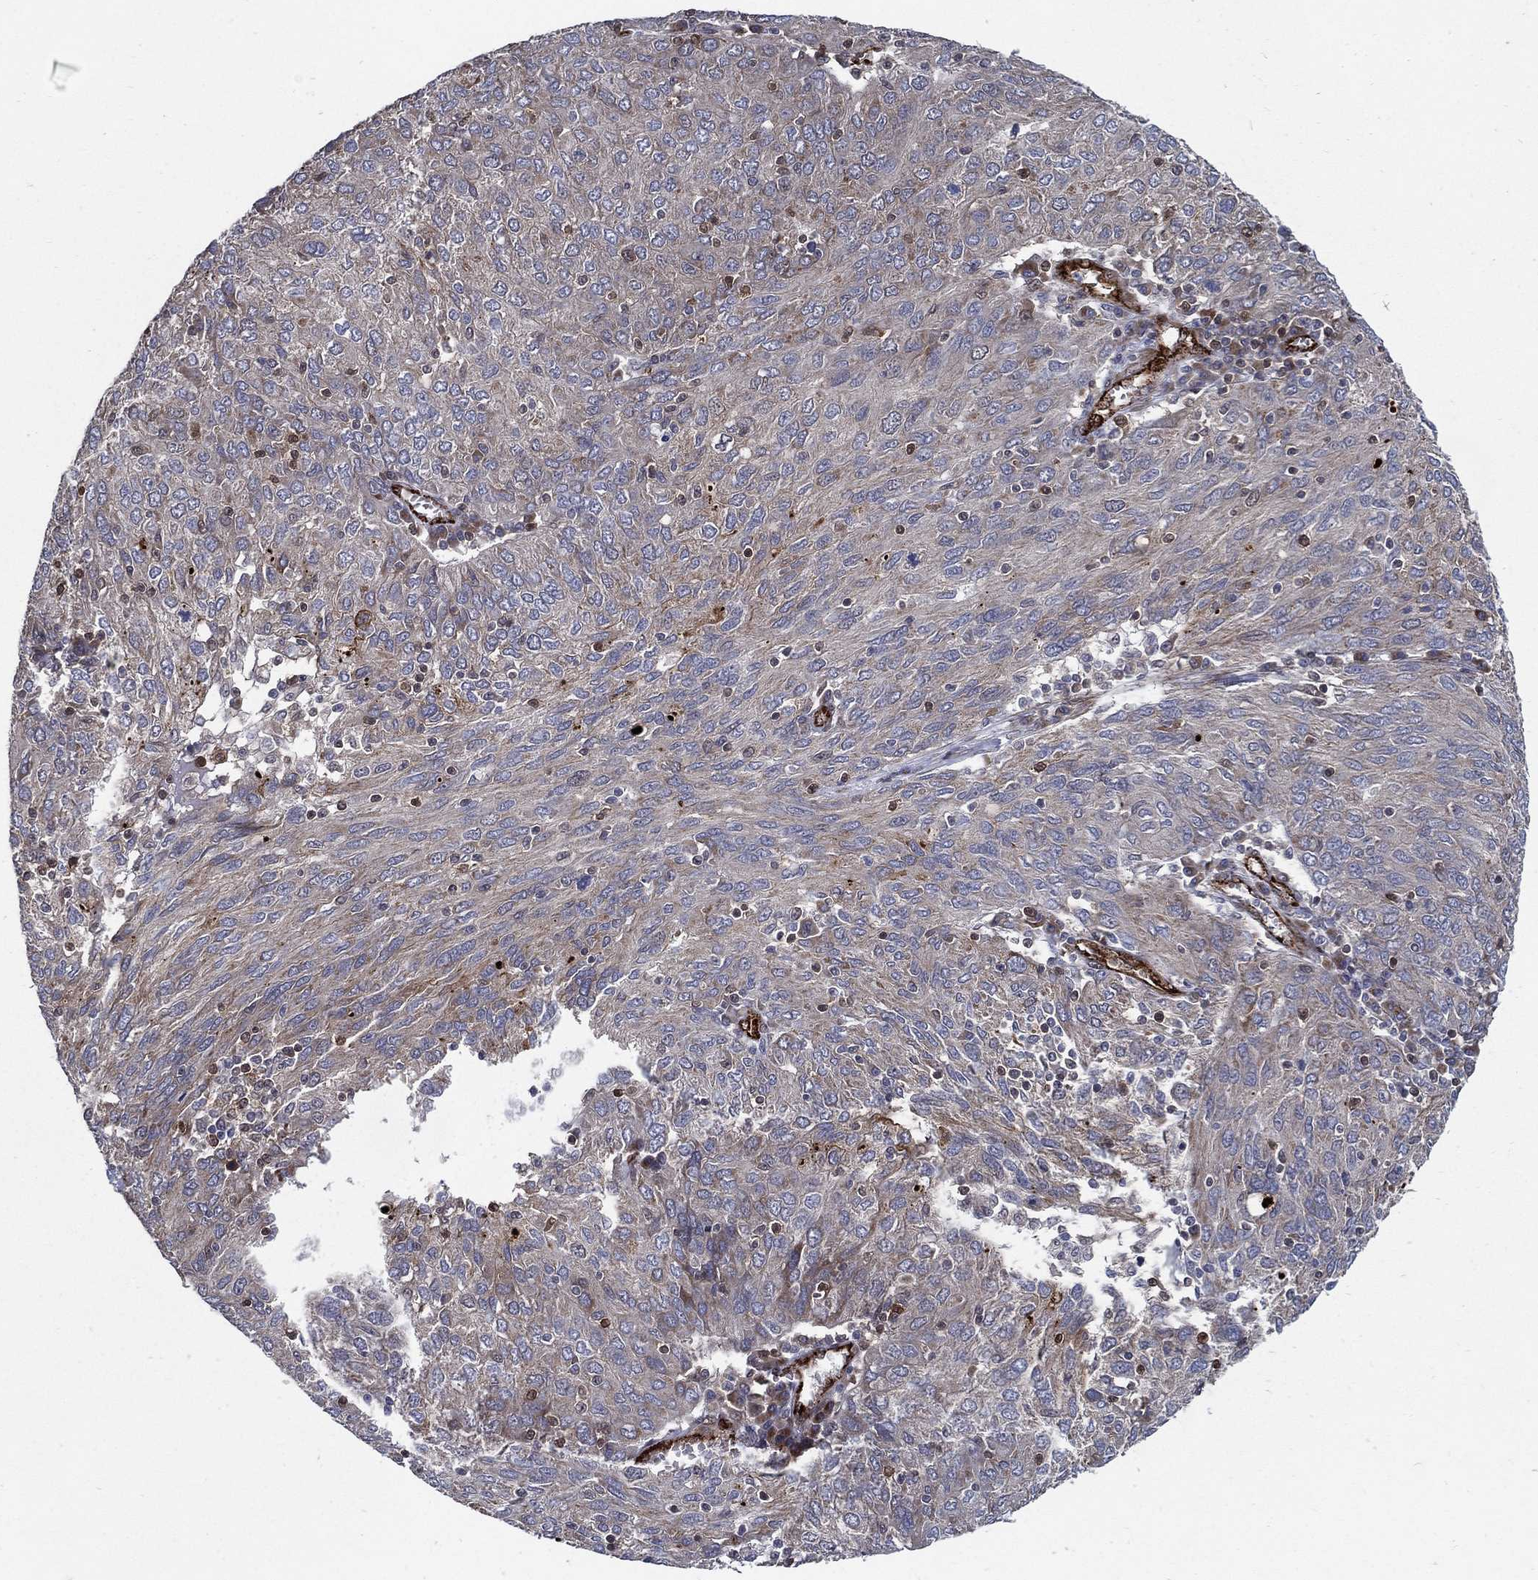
{"staining": {"intensity": "weak", "quantity": "<25%", "location": "cytoplasmic/membranous"}, "tissue": "ovarian cancer", "cell_type": "Tumor cells", "image_type": "cancer", "snomed": [{"axis": "morphology", "description": "Carcinoma, endometroid"}, {"axis": "topography", "description": "Ovary"}], "caption": "Tumor cells are negative for protein expression in human ovarian cancer.", "gene": "ARHGAP11A", "patient": {"sex": "female", "age": 50}}